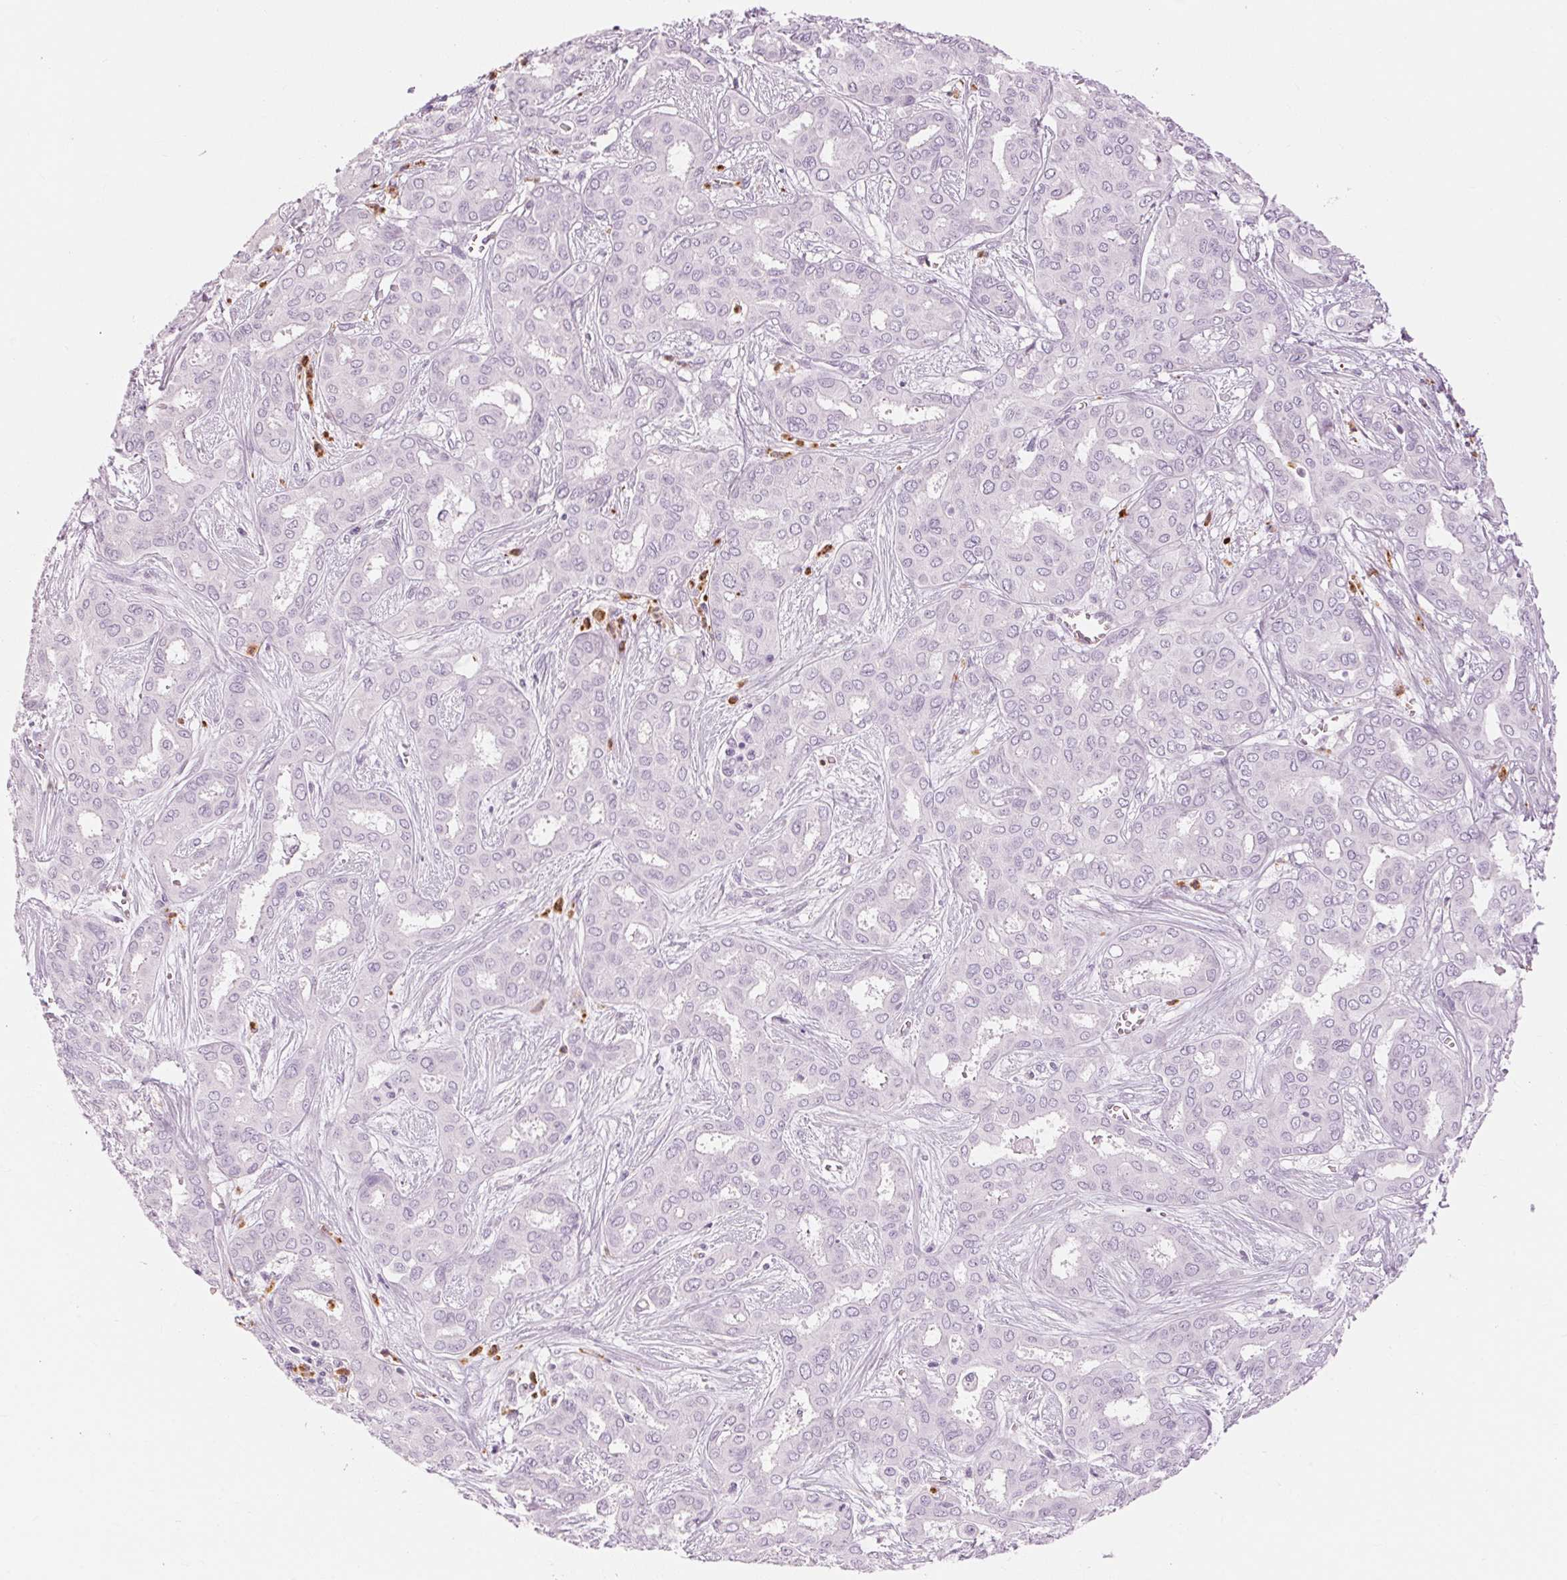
{"staining": {"intensity": "negative", "quantity": "none", "location": "none"}, "tissue": "liver cancer", "cell_type": "Tumor cells", "image_type": "cancer", "snomed": [{"axis": "morphology", "description": "Cholangiocarcinoma"}, {"axis": "topography", "description": "Liver"}], "caption": "Protein analysis of liver cholangiocarcinoma displays no significant positivity in tumor cells. (DAB (3,3'-diaminobenzidine) immunohistochemistry visualized using brightfield microscopy, high magnification).", "gene": "KLK7", "patient": {"sex": "female", "age": 64}}